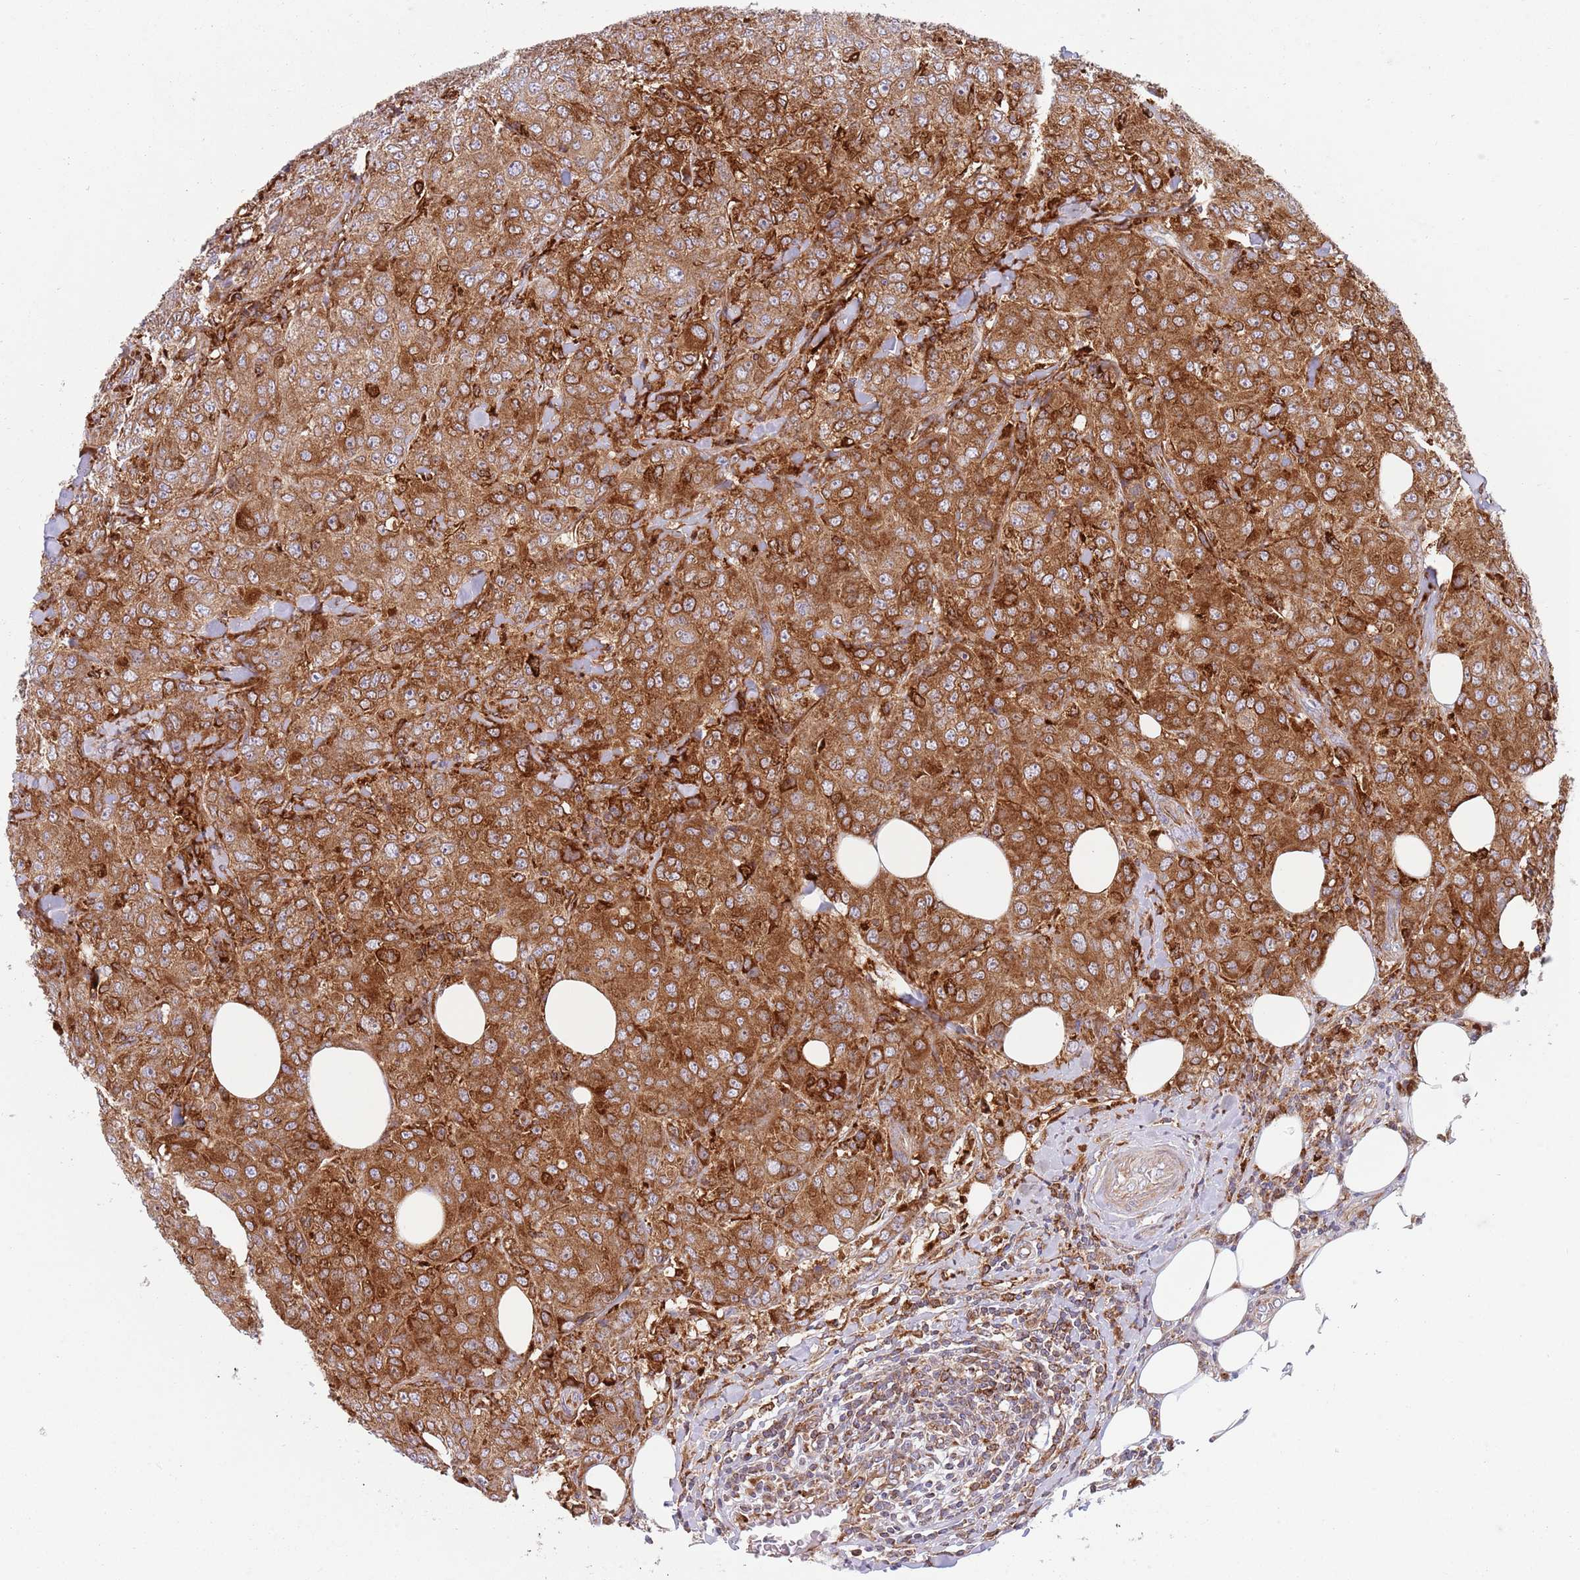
{"staining": {"intensity": "strong", "quantity": ">75%", "location": "cytoplasmic/membranous"}, "tissue": "breast cancer", "cell_type": "Tumor cells", "image_type": "cancer", "snomed": [{"axis": "morphology", "description": "Duct carcinoma"}, {"axis": "topography", "description": "Breast"}], "caption": "Immunohistochemical staining of breast infiltrating ductal carcinoma reveals high levels of strong cytoplasmic/membranous staining in about >75% of tumor cells. (DAB (3,3'-diaminobenzidine) IHC with brightfield microscopy, high magnification).", "gene": "ZMYM5", "patient": {"sex": "female", "age": 43}}